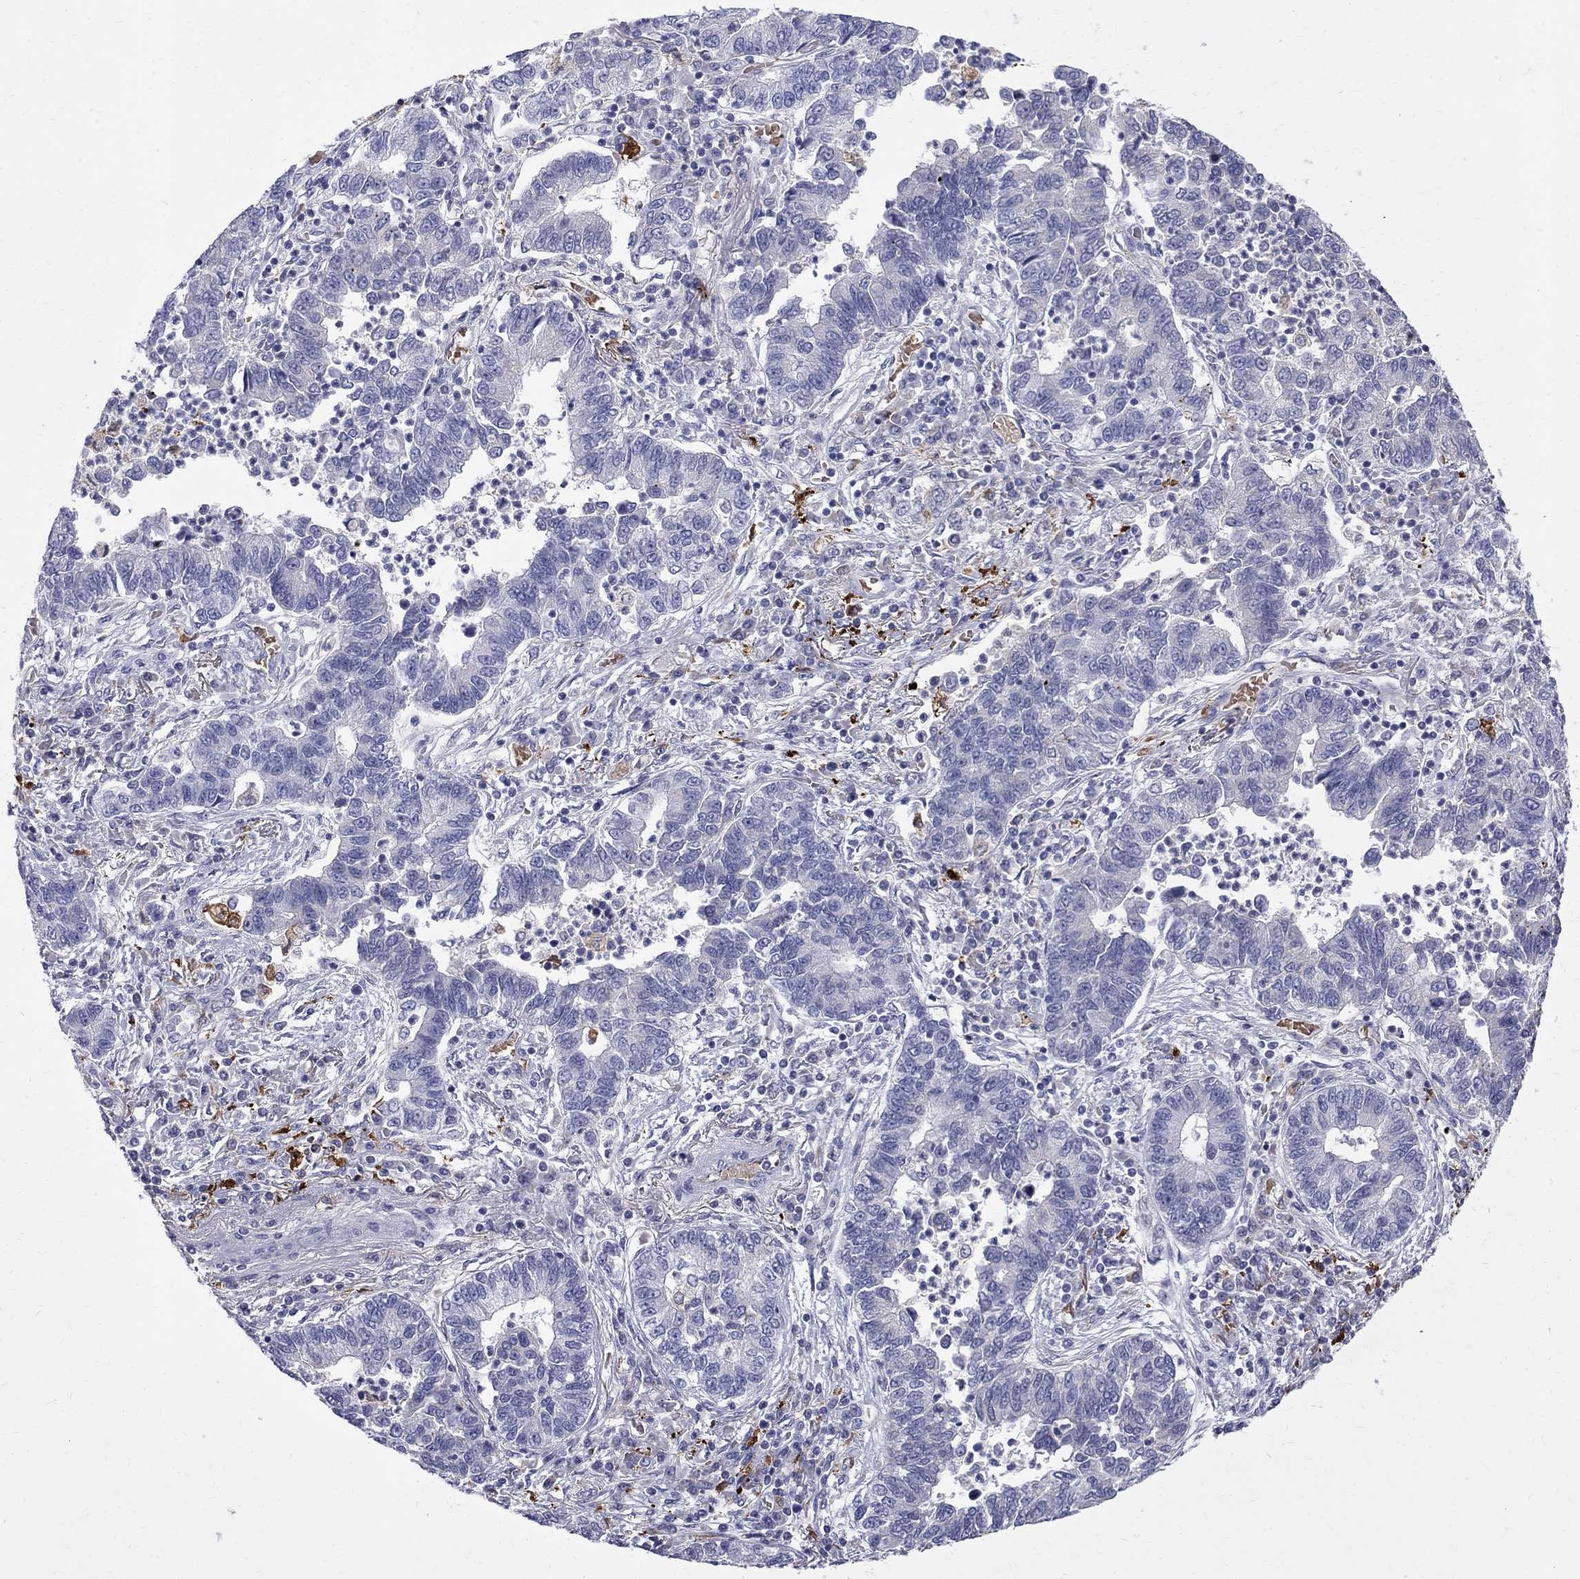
{"staining": {"intensity": "negative", "quantity": "none", "location": "none"}, "tissue": "lung cancer", "cell_type": "Tumor cells", "image_type": "cancer", "snomed": [{"axis": "morphology", "description": "Adenocarcinoma, NOS"}, {"axis": "topography", "description": "Lung"}], "caption": "This is an immunohistochemistry photomicrograph of lung cancer (adenocarcinoma). There is no expression in tumor cells.", "gene": "AGER", "patient": {"sex": "female", "age": 57}}